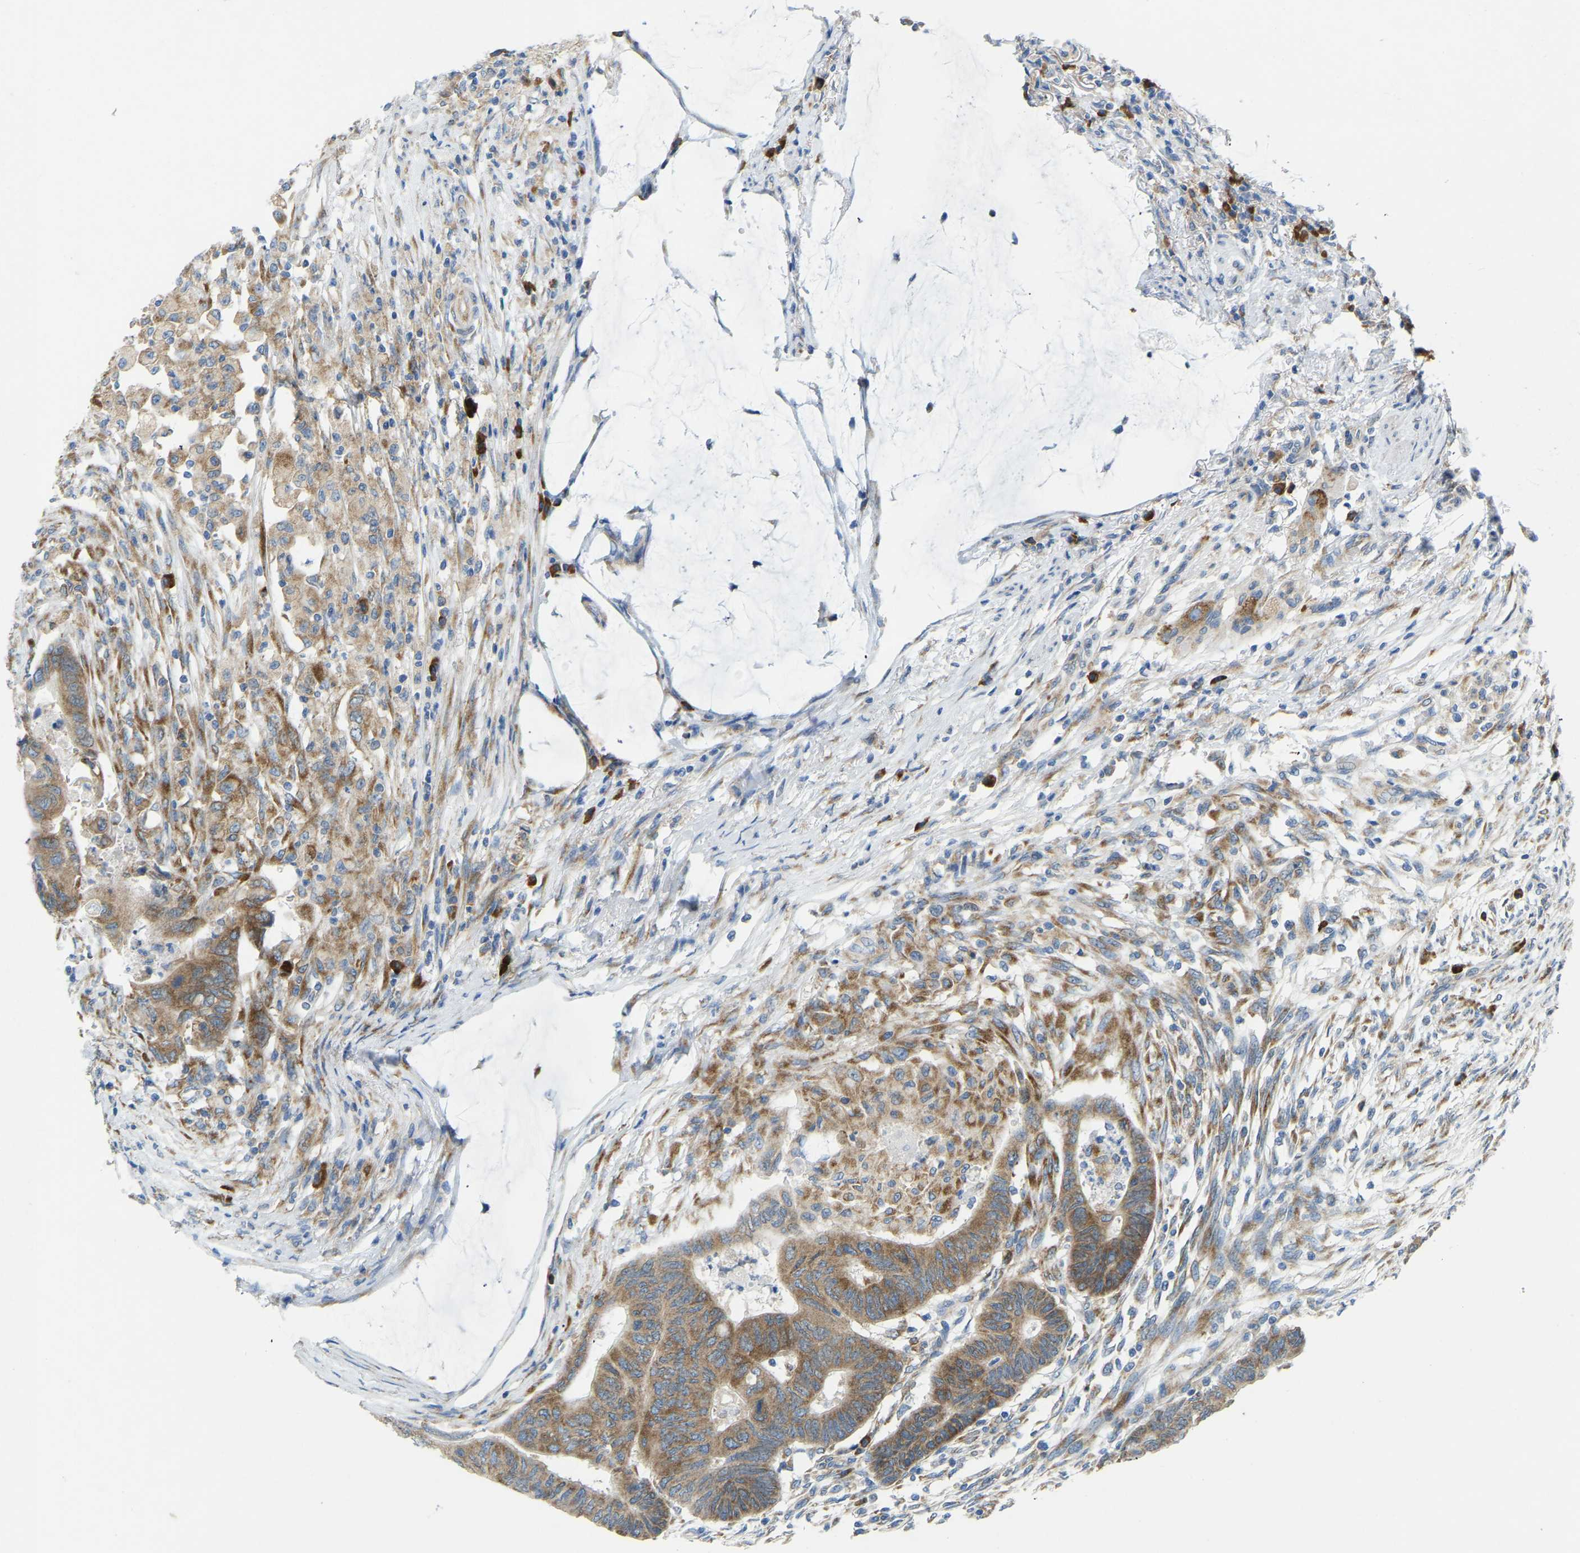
{"staining": {"intensity": "moderate", "quantity": ">75%", "location": "cytoplasmic/membranous"}, "tissue": "colorectal cancer", "cell_type": "Tumor cells", "image_type": "cancer", "snomed": [{"axis": "morphology", "description": "Normal tissue, NOS"}, {"axis": "morphology", "description": "Adenocarcinoma, NOS"}, {"axis": "topography", "description": "Rectum"}, {"axis": "topography", "description": "Peripheral nerve tissue"}], "caption": "Colorectal adenocarcinoma tissue exhibits moderate cytoplasmic/membranous positivity in approximately >75% of tumor cells", "gene": "SND1", "patient": {"sex": "male", "age": 92}}